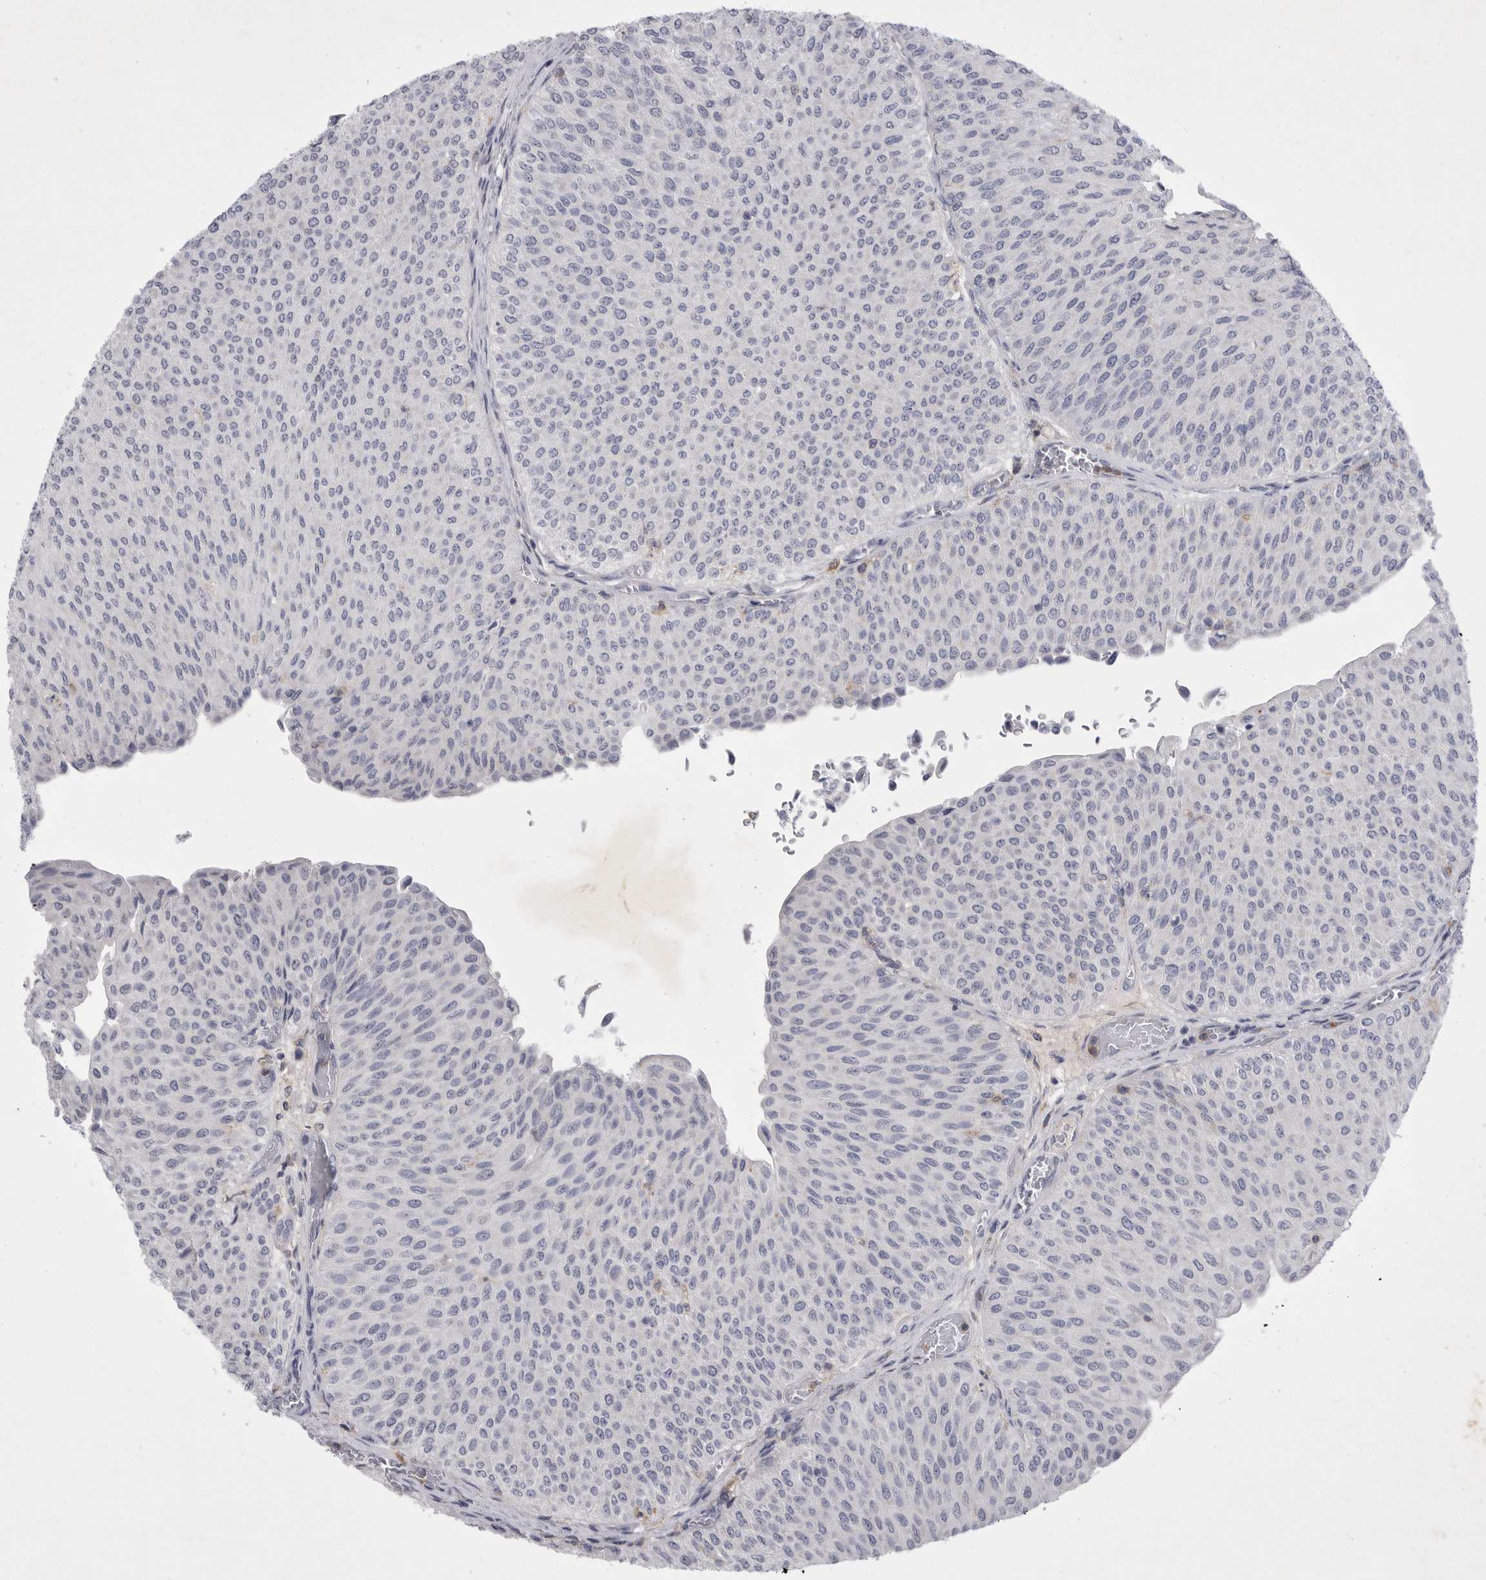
{"staining": {"intensity": "negative", "quantity": "none", "location": "none"}, "tissue": "urothelial cancer", "cell_type": "Tumor cells", "image_type": "cancer", "snomed": [{"axis": "morphology", "description": "Urothelial carcinoma, Low grade"}, {"axis": "topography", "description": "Urinary bladder"}], "caption": "A high-resolution image shows immunohistochemistry (IHC) staining of urothelial carcinoma (low-grade), which demonstrates no significant expression in tumor cells.", "gene": "SIGLEC10", "patient": {"sex": "male", "age": 78}}